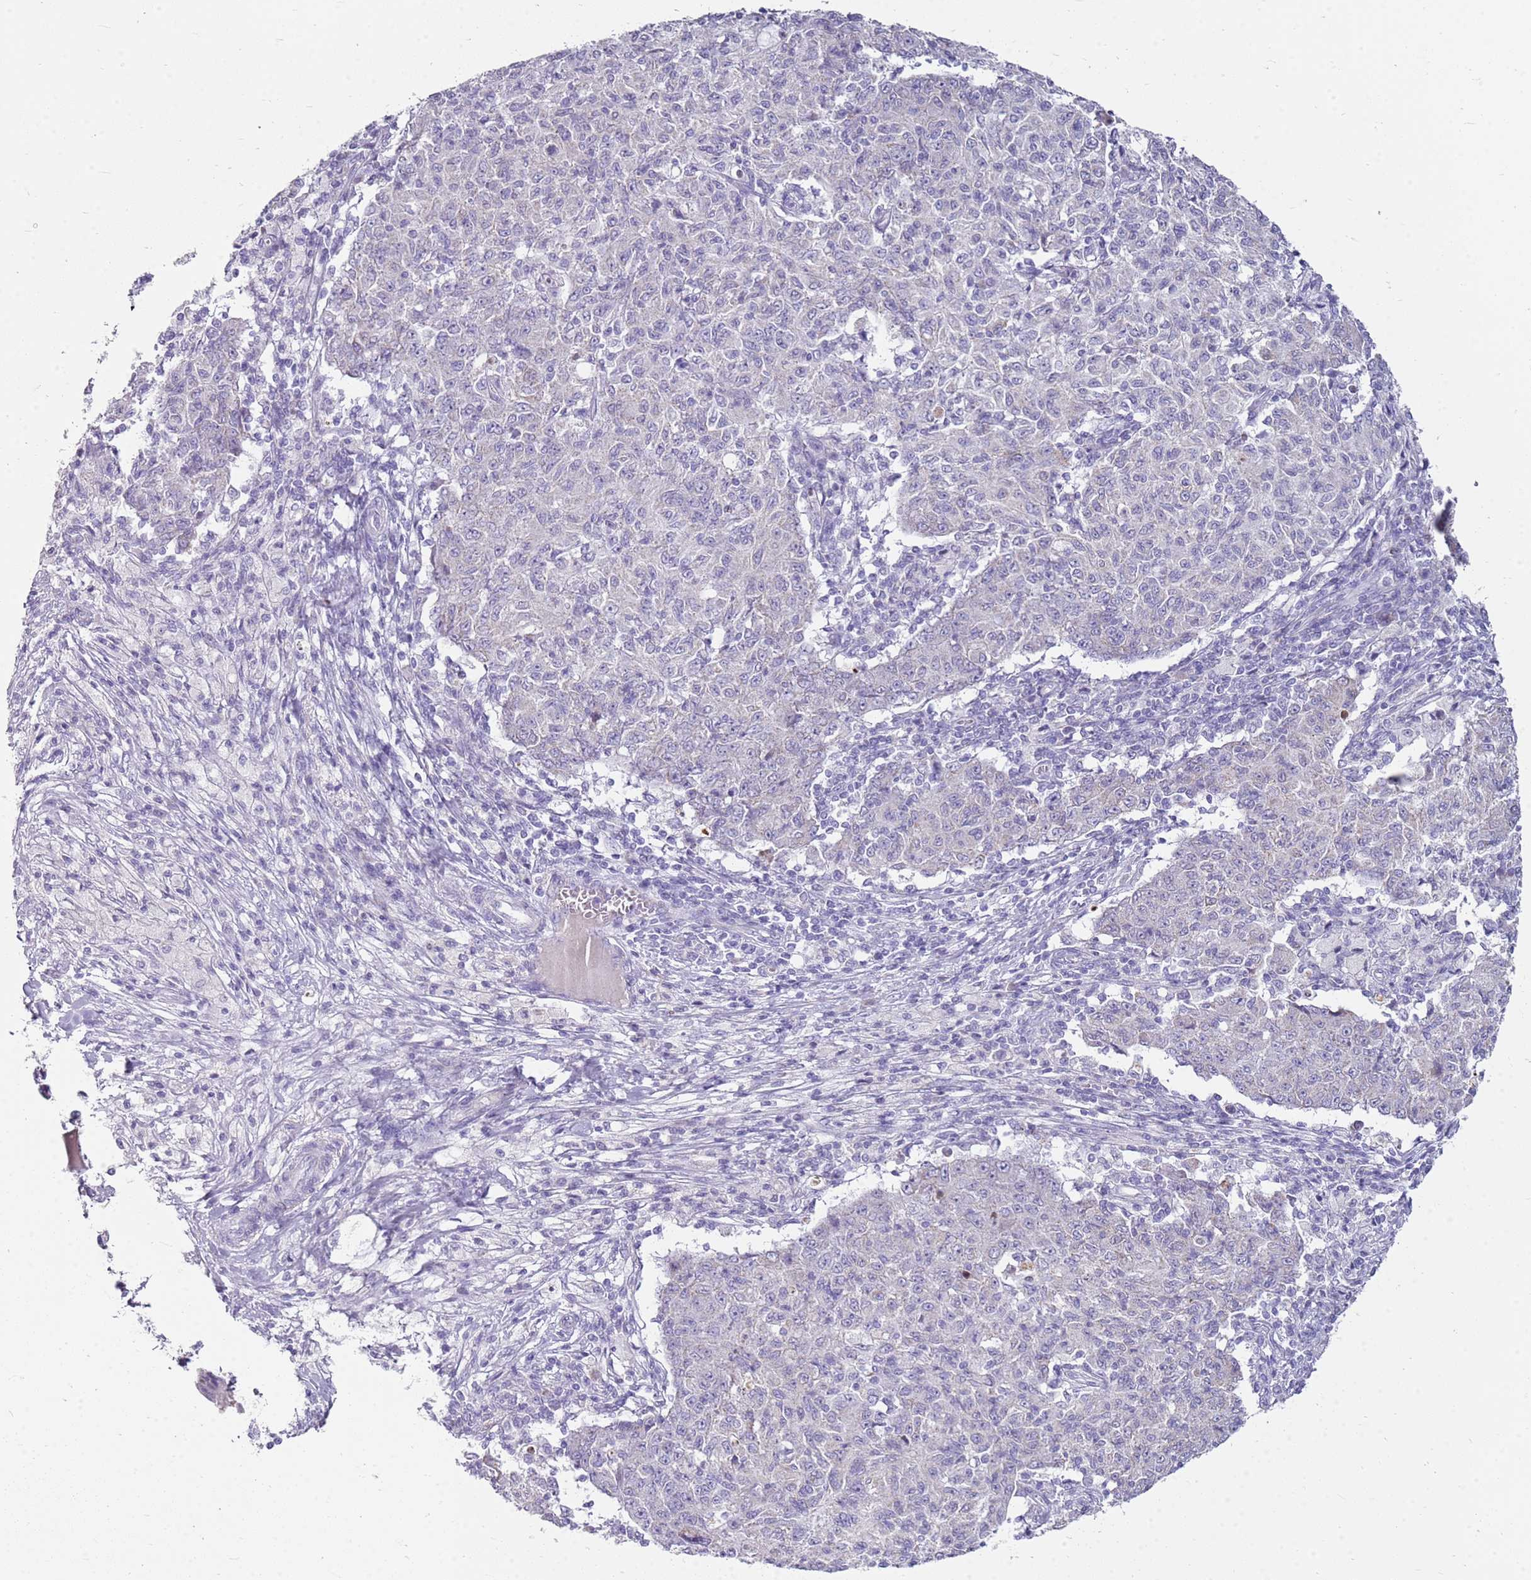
{"staining": {"intensity": "negative", "quantity": "none", "location": "none"}, "tissue": "ovarian cancer", "cell_type": "Tumor cells", "image_type": "cancer", "snomed": [{"axis": "morphology", "description": "Carcinoma, endometroid"}, {"axis": "topography", "description": "Ovary"}], "caption": "The image displays no significant positivity in tumor cells of ovarian cancer (endometroid carcinoma).", "gene": "FABP2", "patient": {"sex": "female", "age": 42}}